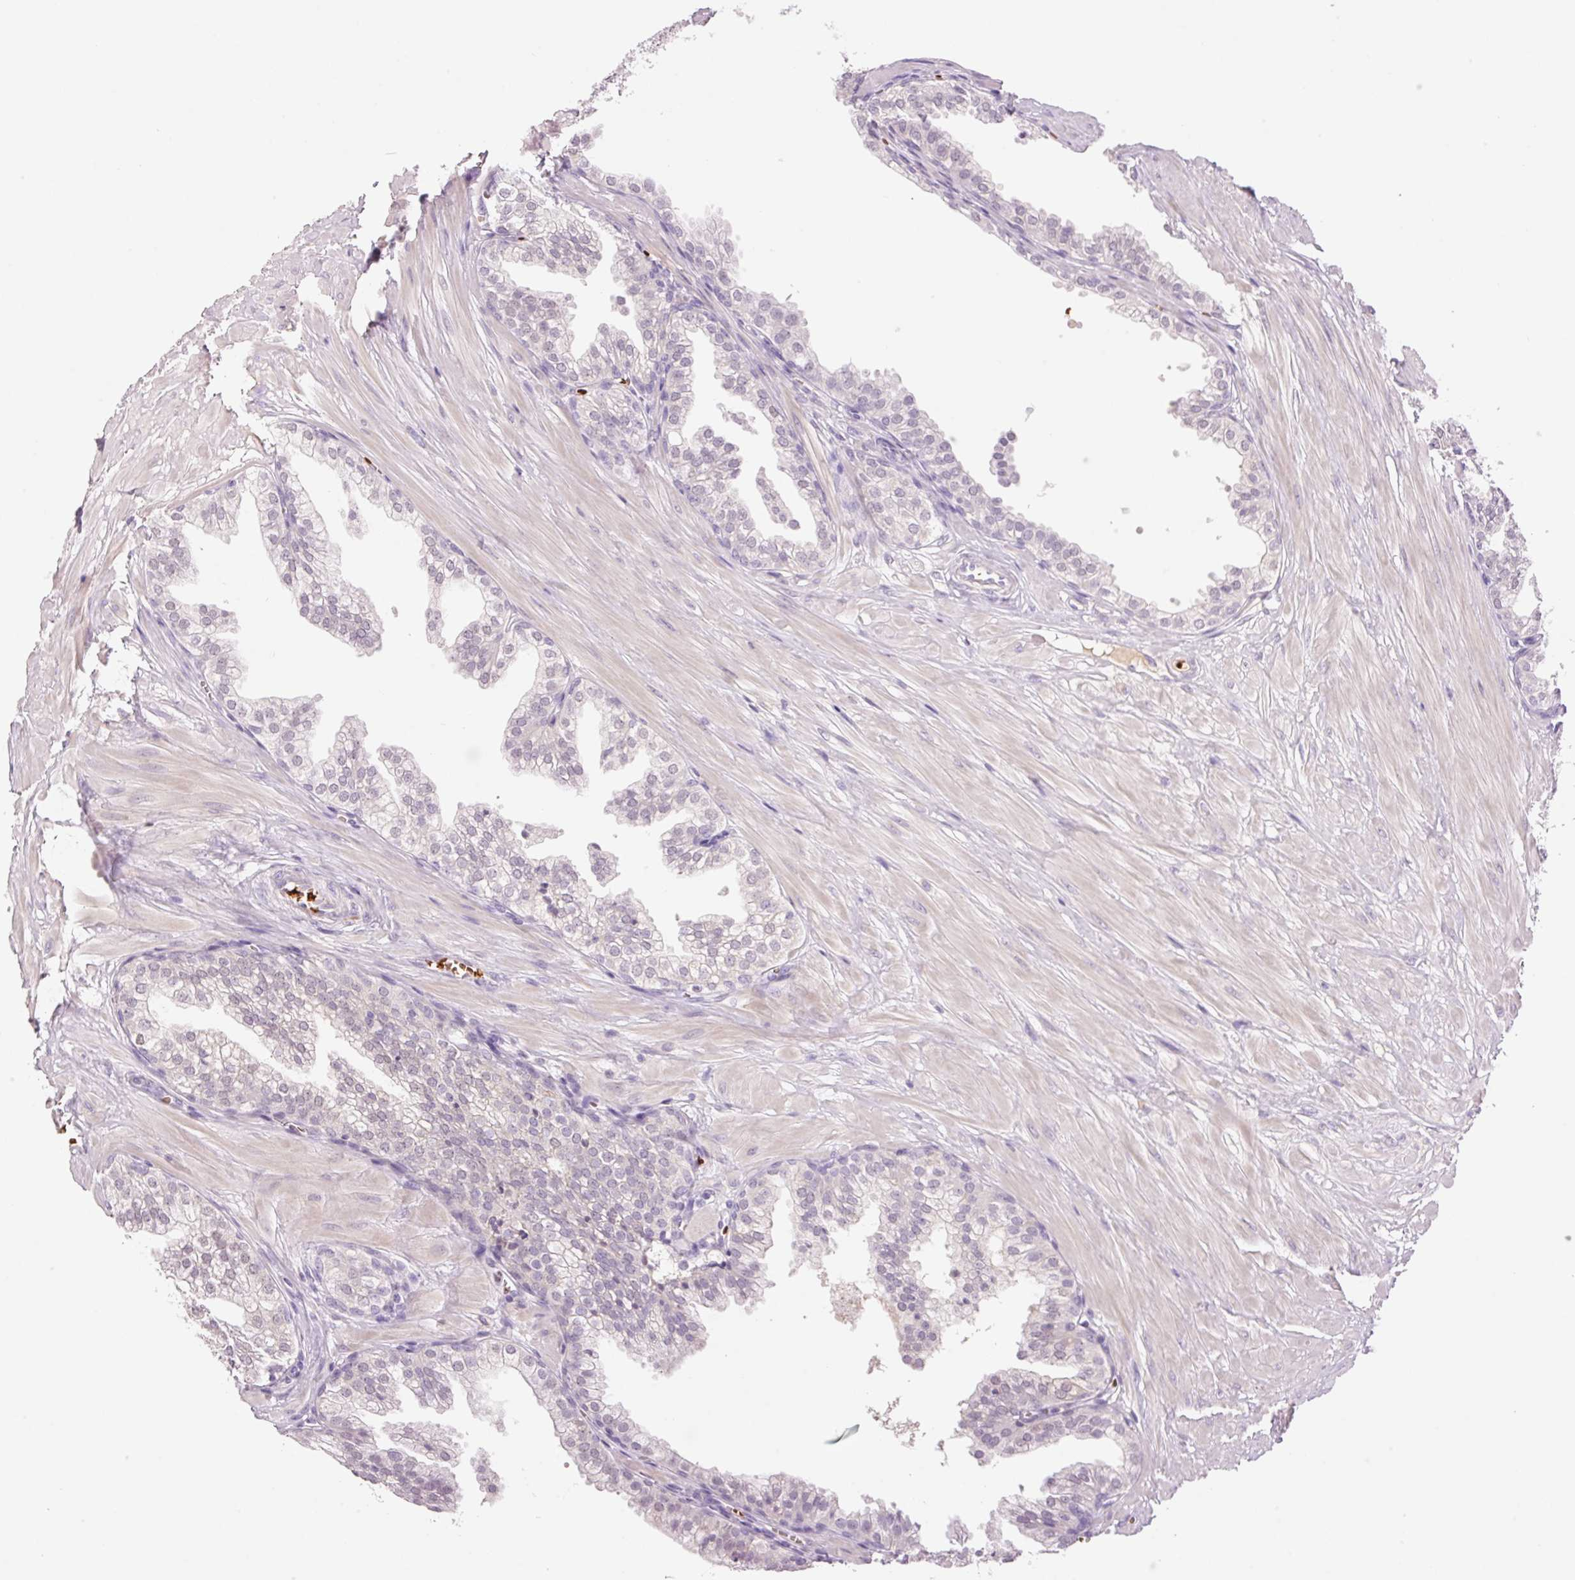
{"staining": {"intensity": "moderate", "quantity": "<25%", "location": "nuclear"}, "tissue": "prostate", "cell_type": "Glandular cells", "image_type": "normal", "snomed": [{"axis": "morphology", "description": "Normal tissue, NOS"}, {"axis": "topography", "description": "Prostate"}, {"axis": "topography", "description": "Peripheral nerve tissue"}], "caption": "DAB (3,3'-diaminobenzidine) immunohistochemical staining of benign human prostate demonstrates moderate nuclear protein expression in about <25% of glandular cells. Using DAB (brown) and hematoxylin (blue) stains, captured at high magnification using brightfield microscopy.", "gene": "LY6G6D", "patient": {"sex": "male", "age": 55}}